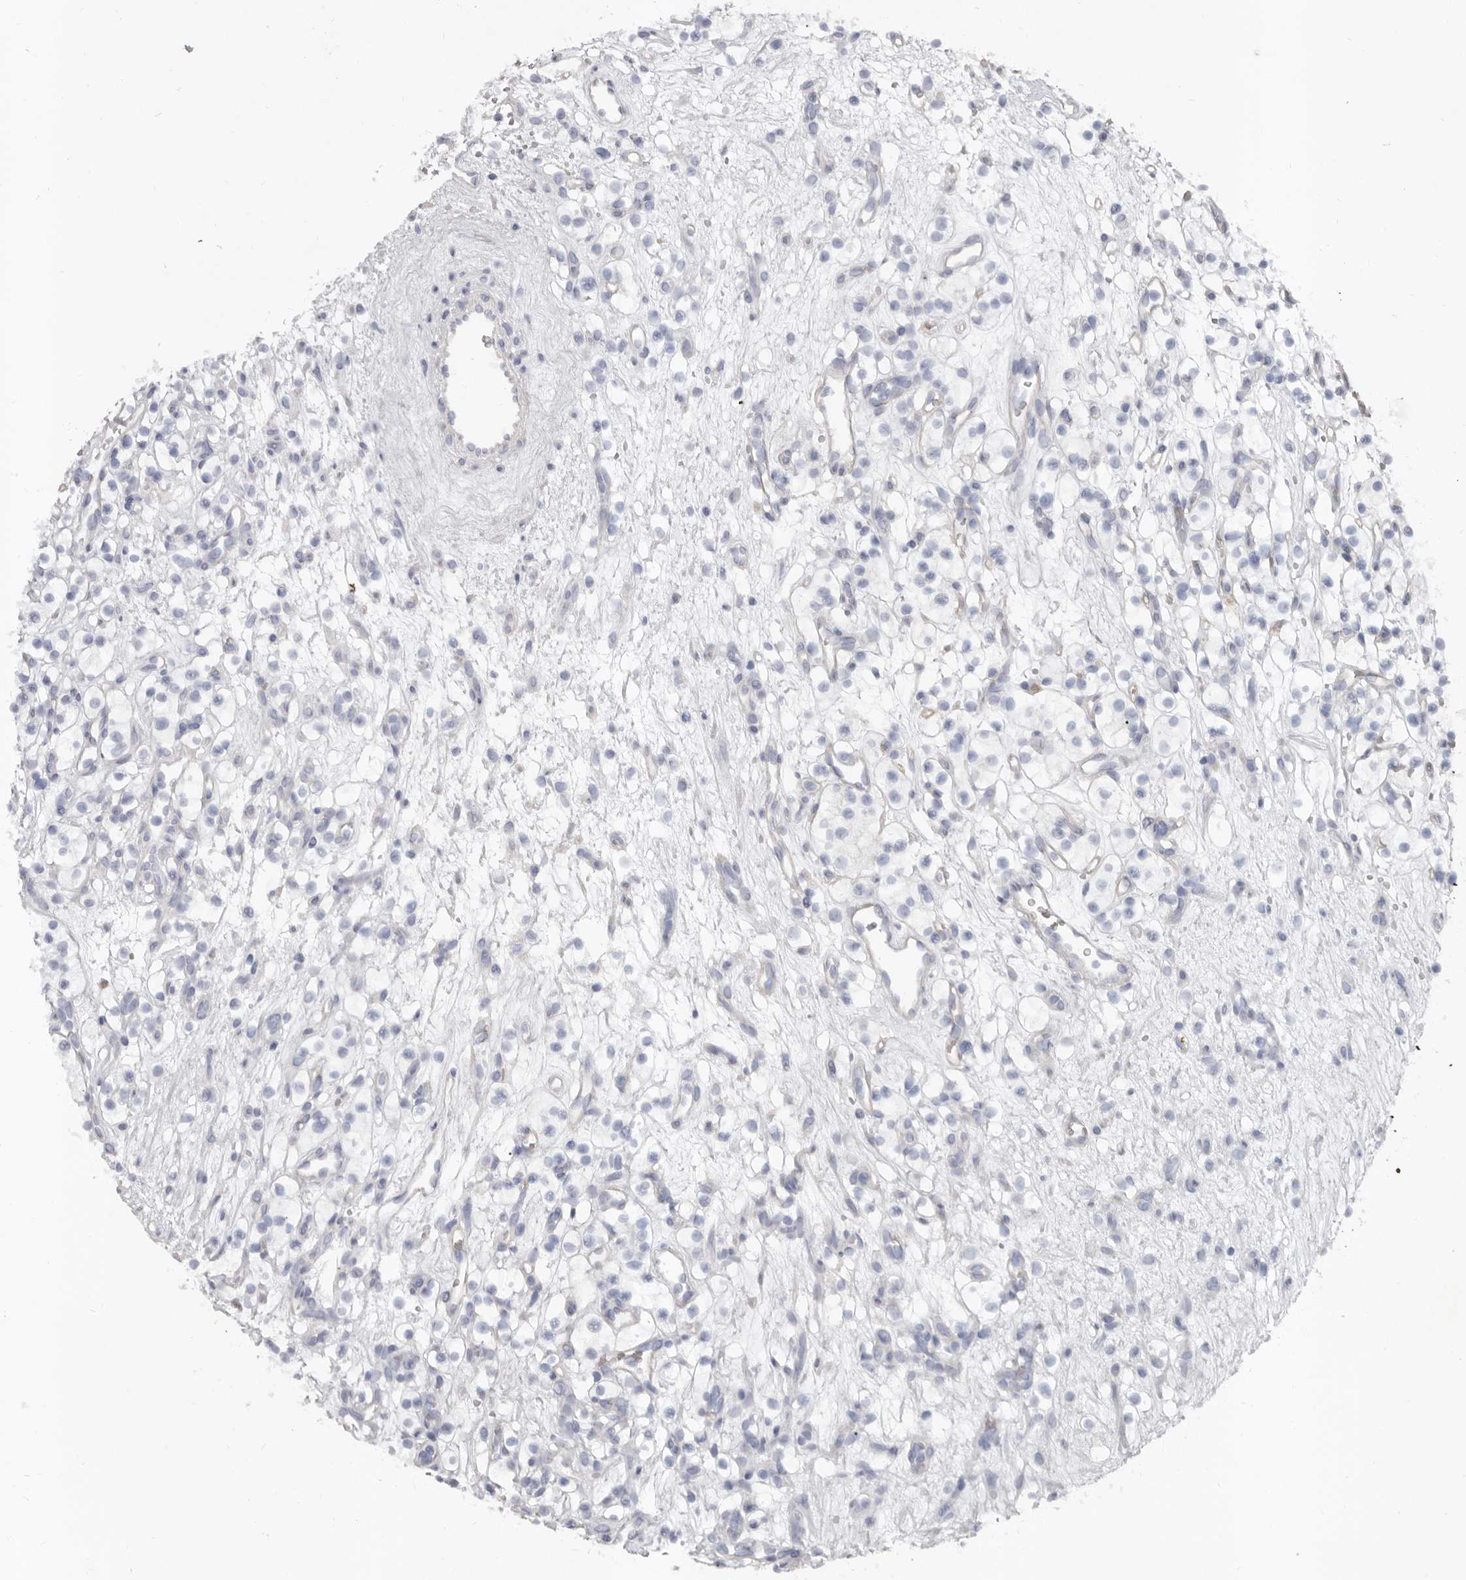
{"staining": {"intensity": "negative", "quantity": "none", "location": "none"}, "tissue": "renal cancer", "cell_type": "Tumor cells", "image_type": "cancer", "snomed": [{"axis": "morphology", "description": "Adenocarcinoma, NOS"}, {"axis": "topography", "description": "Kidney"}], "caption": "The photomicrograph shows no significant positivity in tumor cells of renal cancer.", "gene": "SPTA1", "patient": {"sex": "female", "age": 57}}